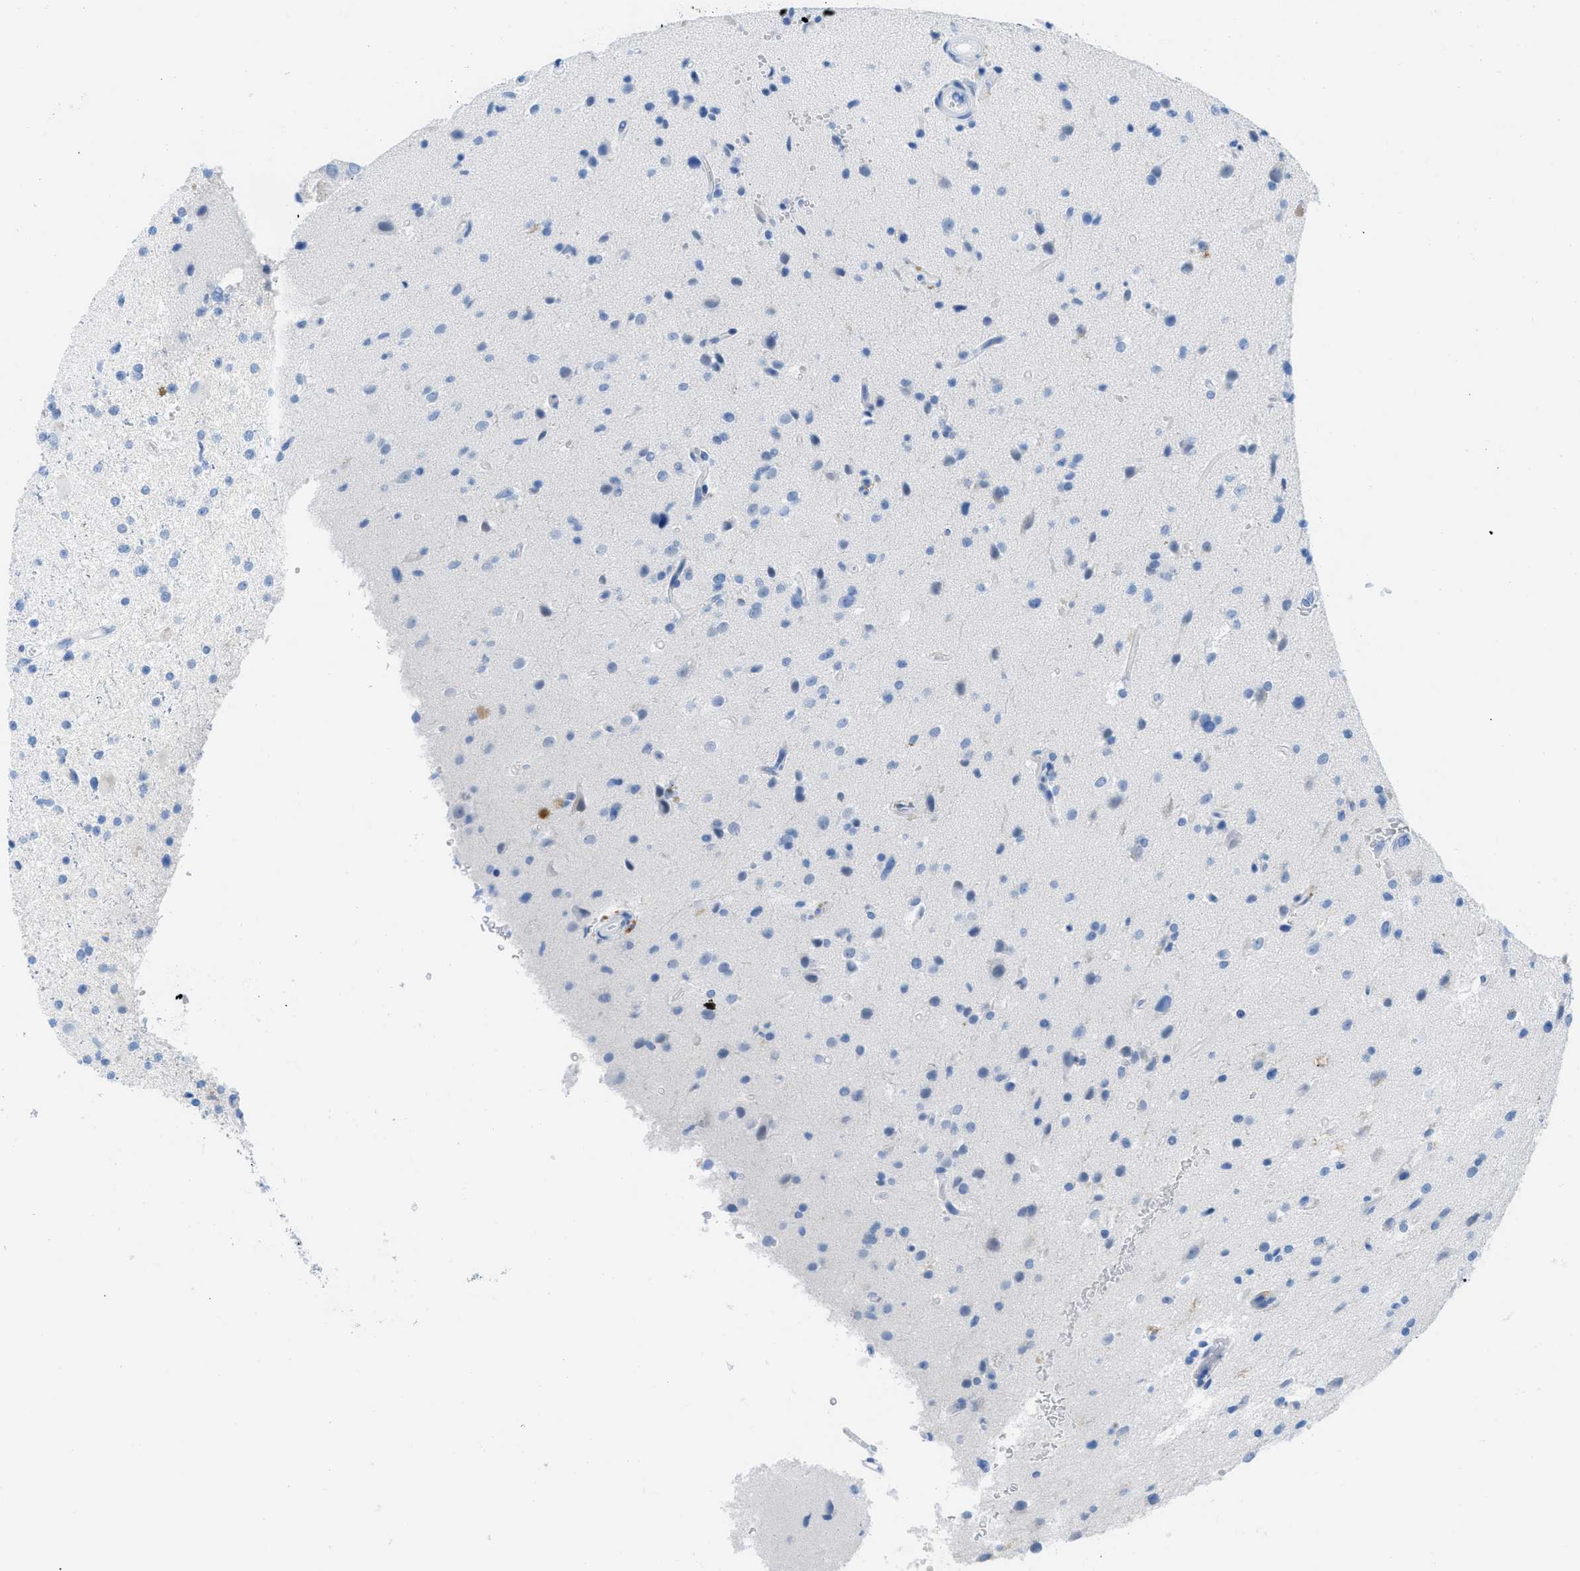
{"staining": {"intensity": "negative", "quantity": "none", "location": "none"}, "tissue": "glioma", "cell_type": "Tumor cells", "image_type": "cancer", "snomed": [{"axis": "morphology", "description": "Glioma, malignant, High grade"}, {"axis": "topography", "description": "Brain"}], "caption": "This is an immunohistochemistry micrograph of human glioma. There is no expression in tumor cells.", "gene": "TCL1A", "patient": {"sex": "male", "age": 33}}